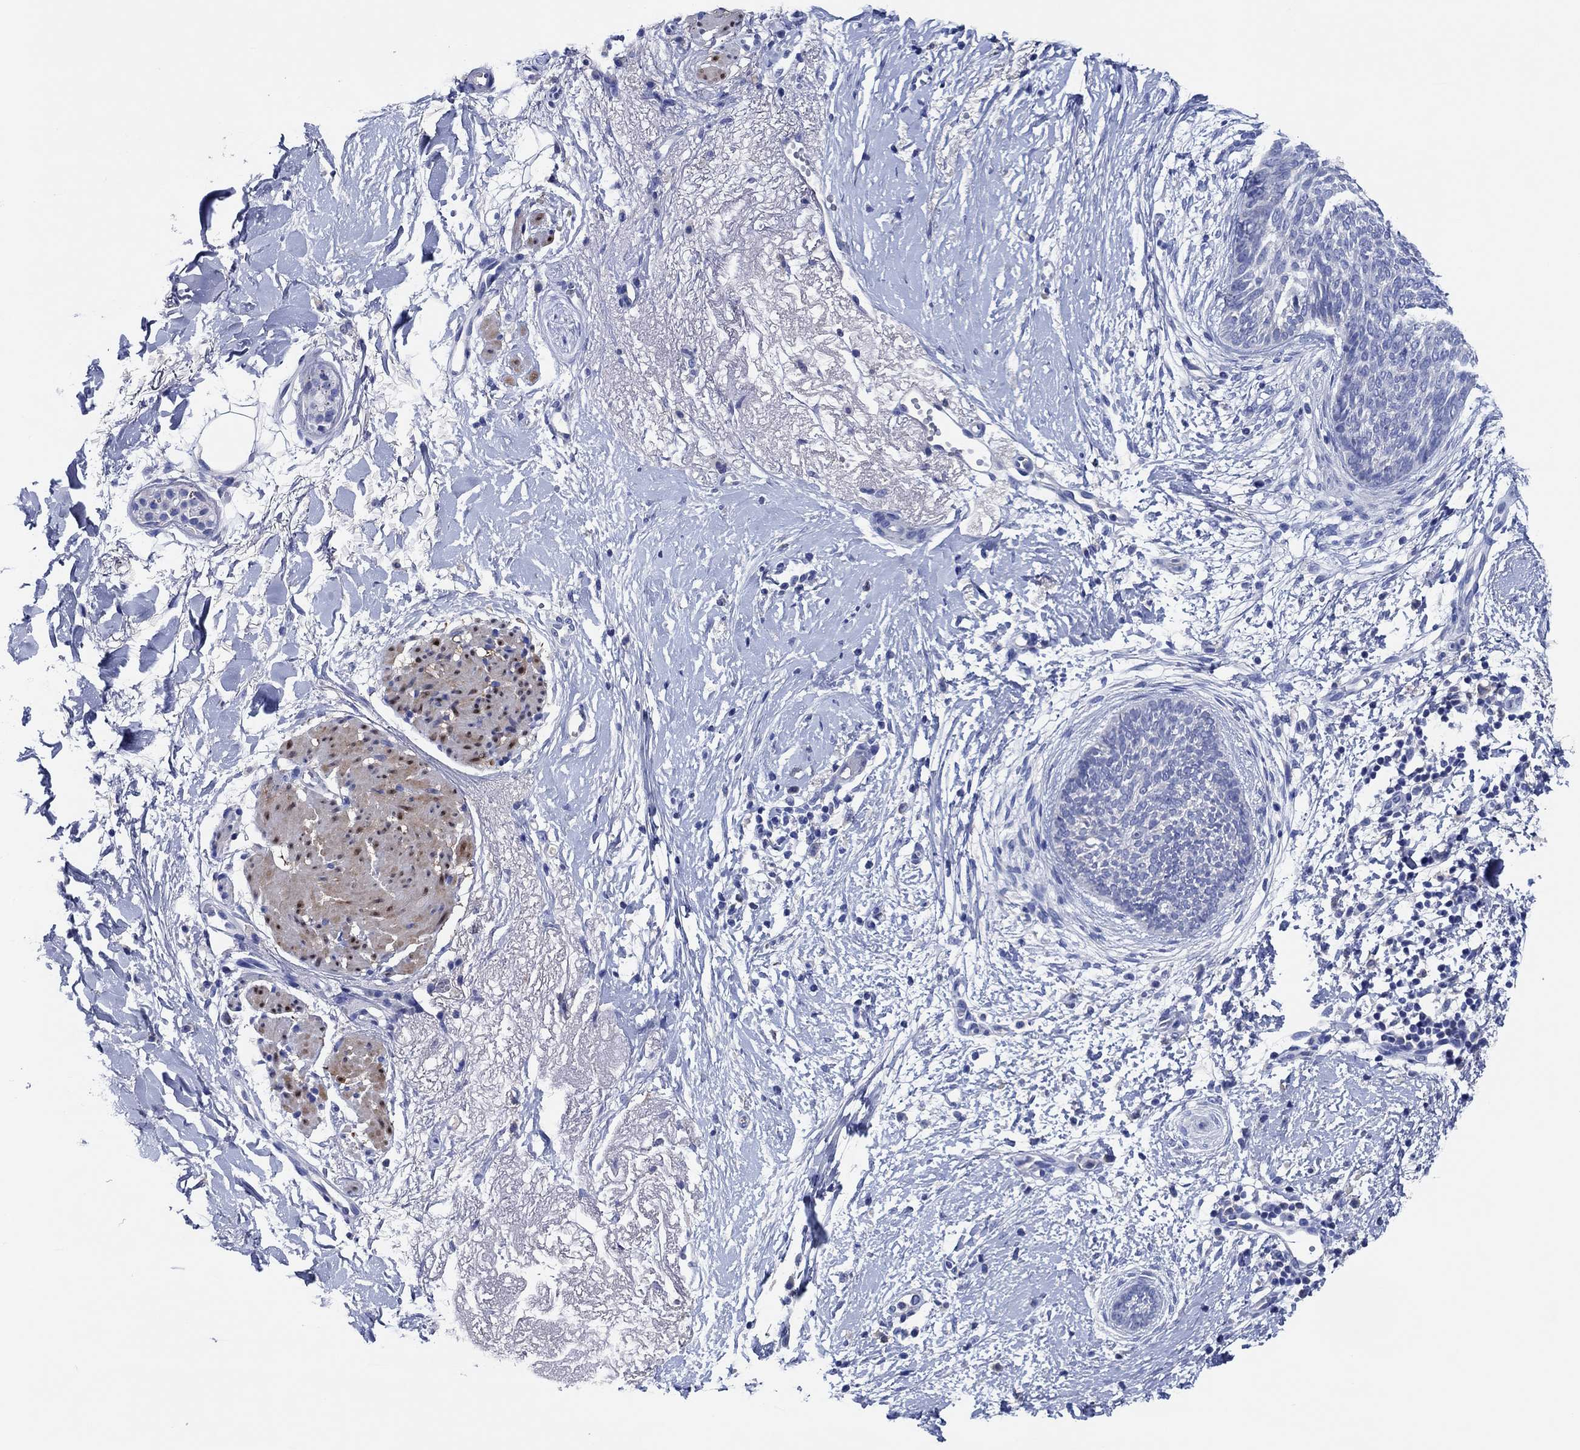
{"staining": {"intensity": "negative", "quantity": "none", "location": "none"}, "tissue": "skin cancer", "cell_type": "Tumor cells", "image_type": "cancer", "snomed": [{"axis": "morphology", "description": "Normal tissue, NOS"}, {"axis": "morphology", "description": "Basal cell carcinoma"}, {"axis": "topography", "description": "Skin"}], "caption": "DAB (3,3'-diaminobenzidine) immunohistochemical staining of human skin cancer (basal cell carcinoma) reveals no significant expression in tumor cells. (Brightfield microscopy of DAB immunohistochemistry at high magnification).", "gene": "CPNE6", "patient": {"sex": "male", "age": 84}}